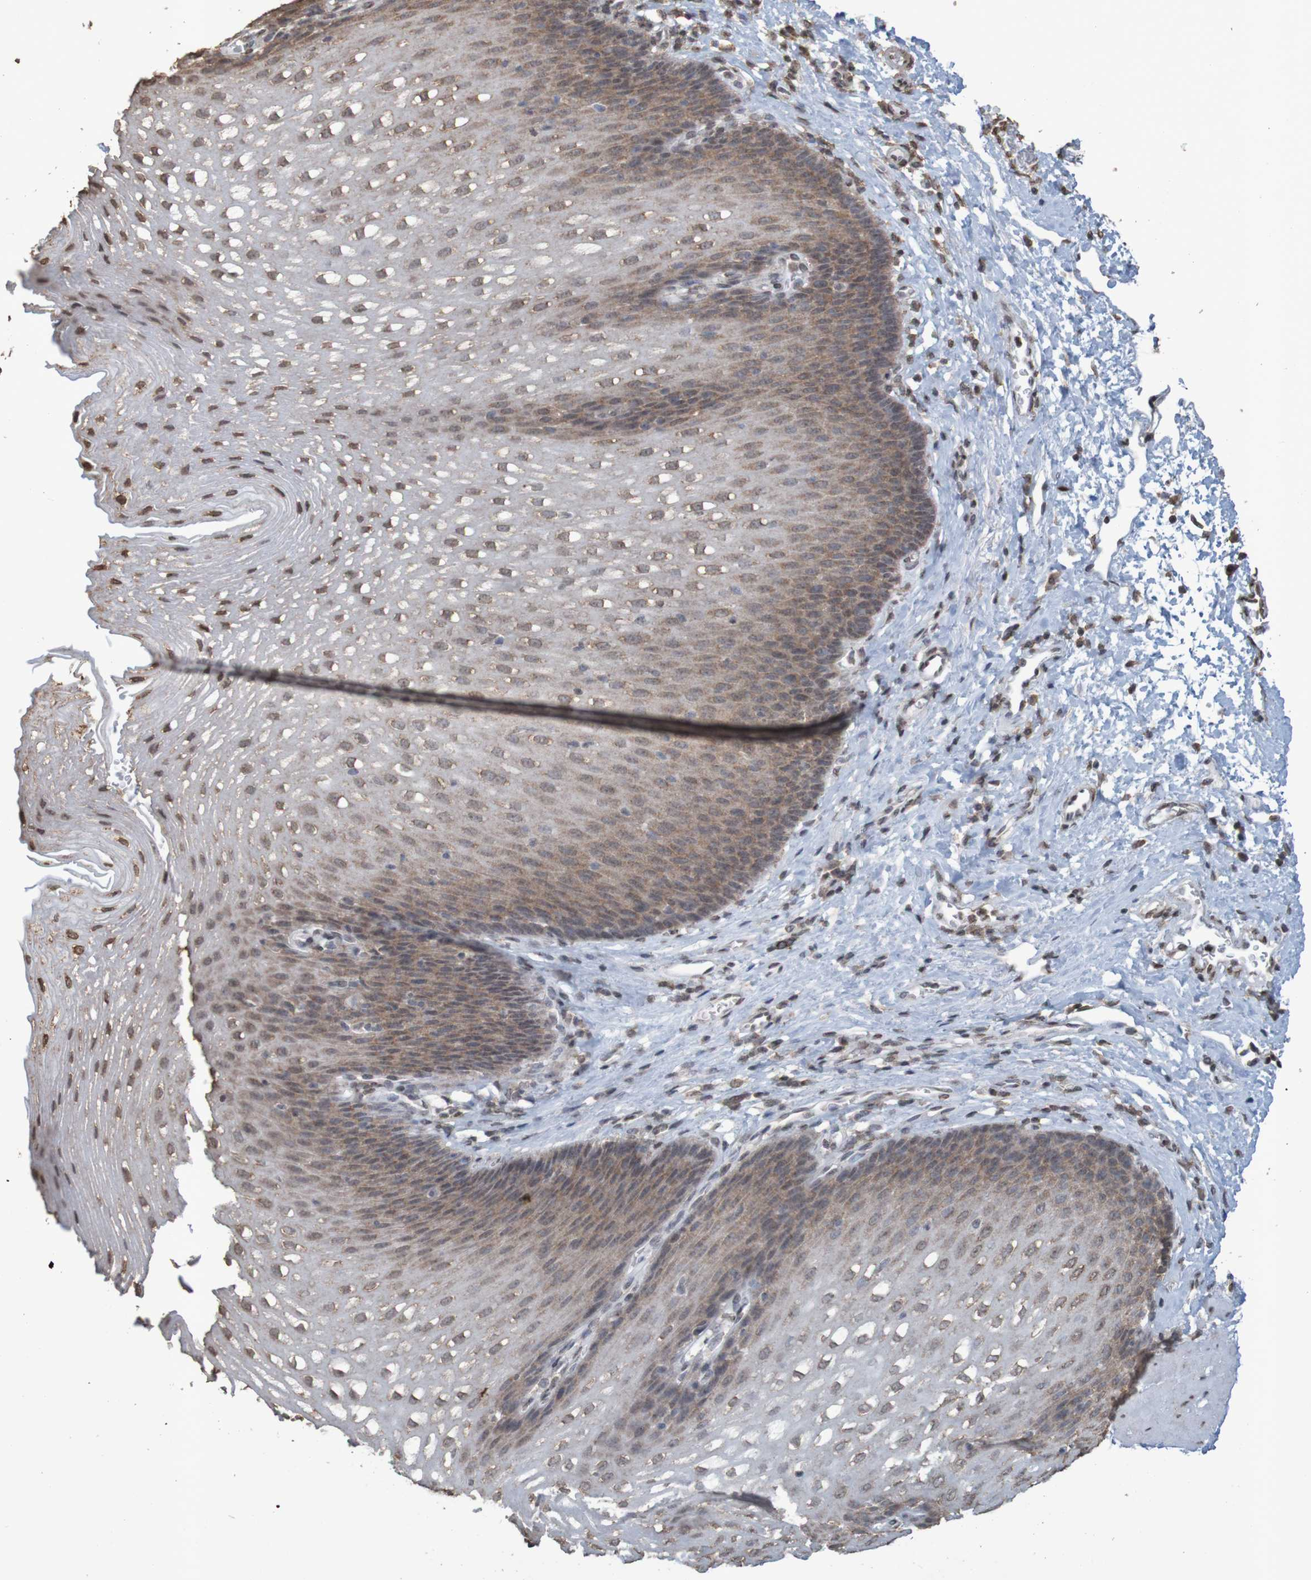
{"staining": {"intensity": "moderate", "quantity": ">75%", "location": "cytoplasmic/membranous,nuclear"}, "tissue": "esophagus", "cell_type": "Squamous epithelial cells", "image_type": "normal", "snomed": [{"axis": "morphology", "description": "Normal tissue, NOS"}, {"axis": "topography", "description": "Esophagus"}], "caption": "This is an image of immunohistochemistry (IHC) staining of benign esophagus, which shows moderate staining in the cytoplasmic/membranous,nuclear of squamous epithelial cells.", "gene": "GFI1", "patient": {"sex": "male", "age": 48}}